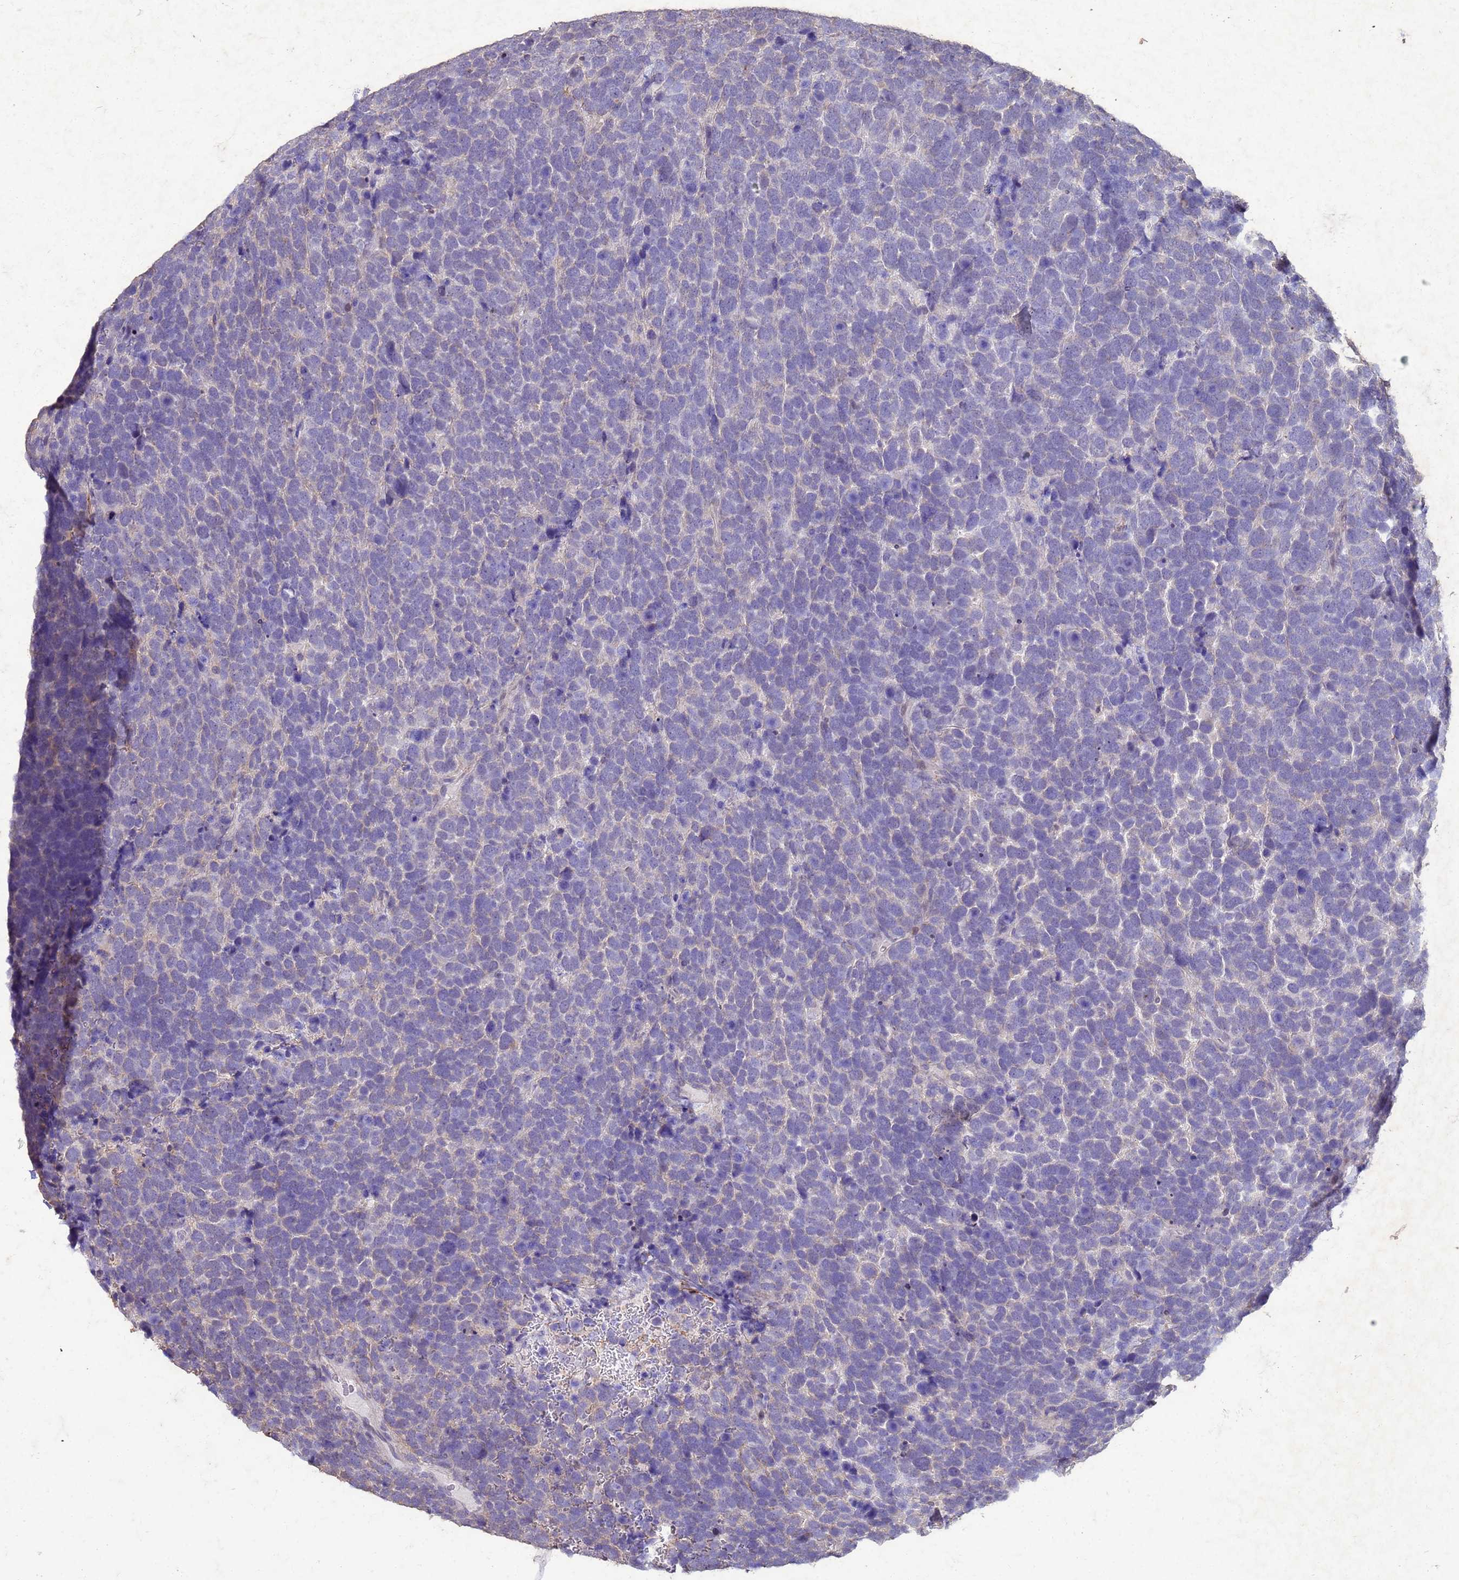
{"staining": {"intensity": "negative", "quantity": "none", "location": "none"}, "tissue": "urothelial cancer", "cell_type": "Tumor cells", "image_type": "cancer", "snomed": [{"axis": "morphology", "description": "Urothelial carcinoma, High grade"}, {"axis": "topography", "description": "Urinary bladder"}], "caption": "DAB (3,3'-diaminobenzidine) immunohistochemical staining of human urothelial cancer demonstrates no significant positivity in tumor cells.", "gene": "SLC25A15", "patient": {"sex": "female", "age": 82}}